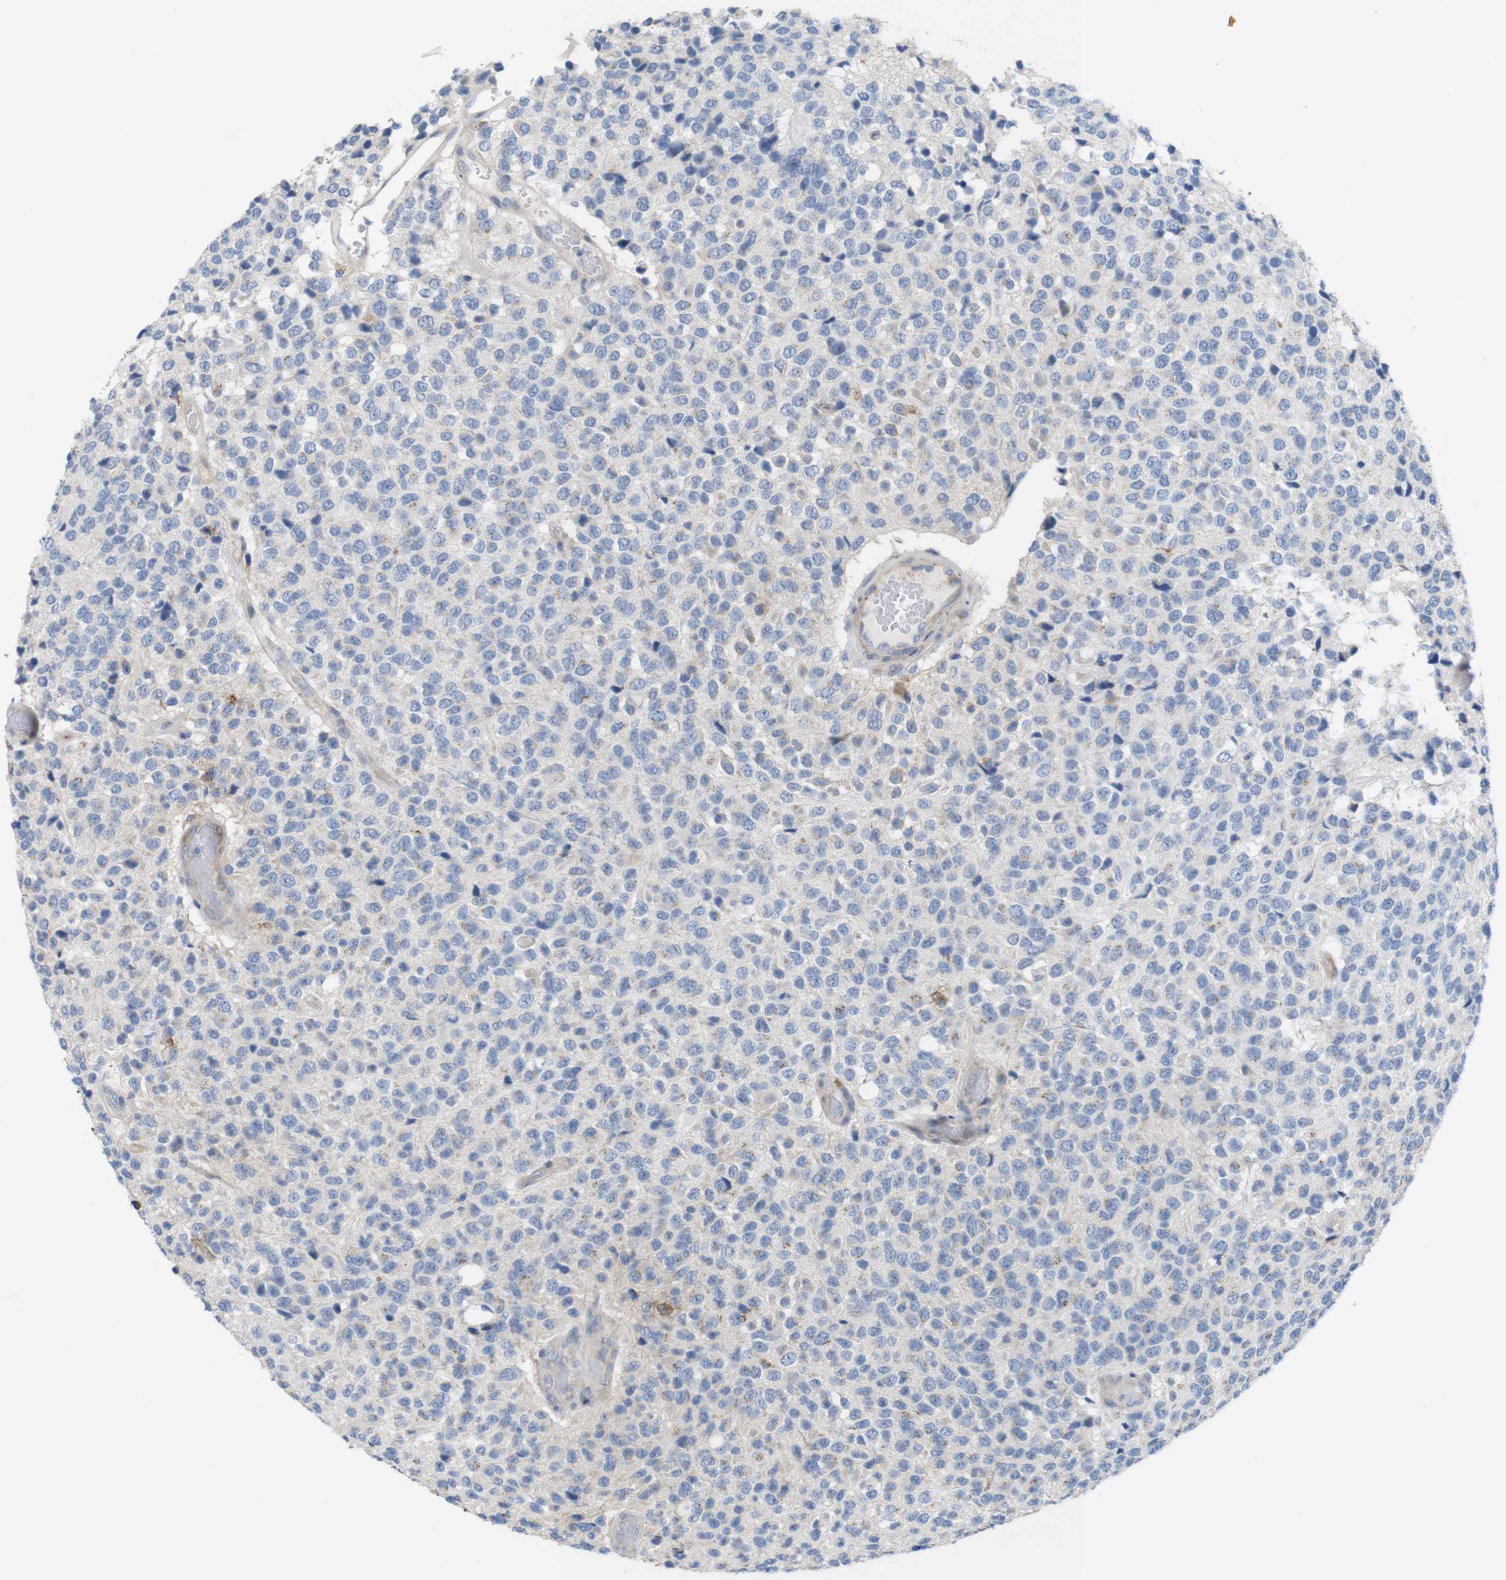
{"staining": {"intensity": "negative", "quantity": "none", "location": "none"}, "tissue": "glioma", "cell_type": "Tumor cells", "image_type": "cancer", "snomed": [{"axis": "morphology", "description": "Glioma, malignant, High grade"}, {"axis": "topography", "description": "pancreas cauda"}], "caption": "The histopathology image demonstrates no significant positivity in tumor cells of glioma.", "gene": "CCR6", "patient": {"sex": "male", "age": 60}}